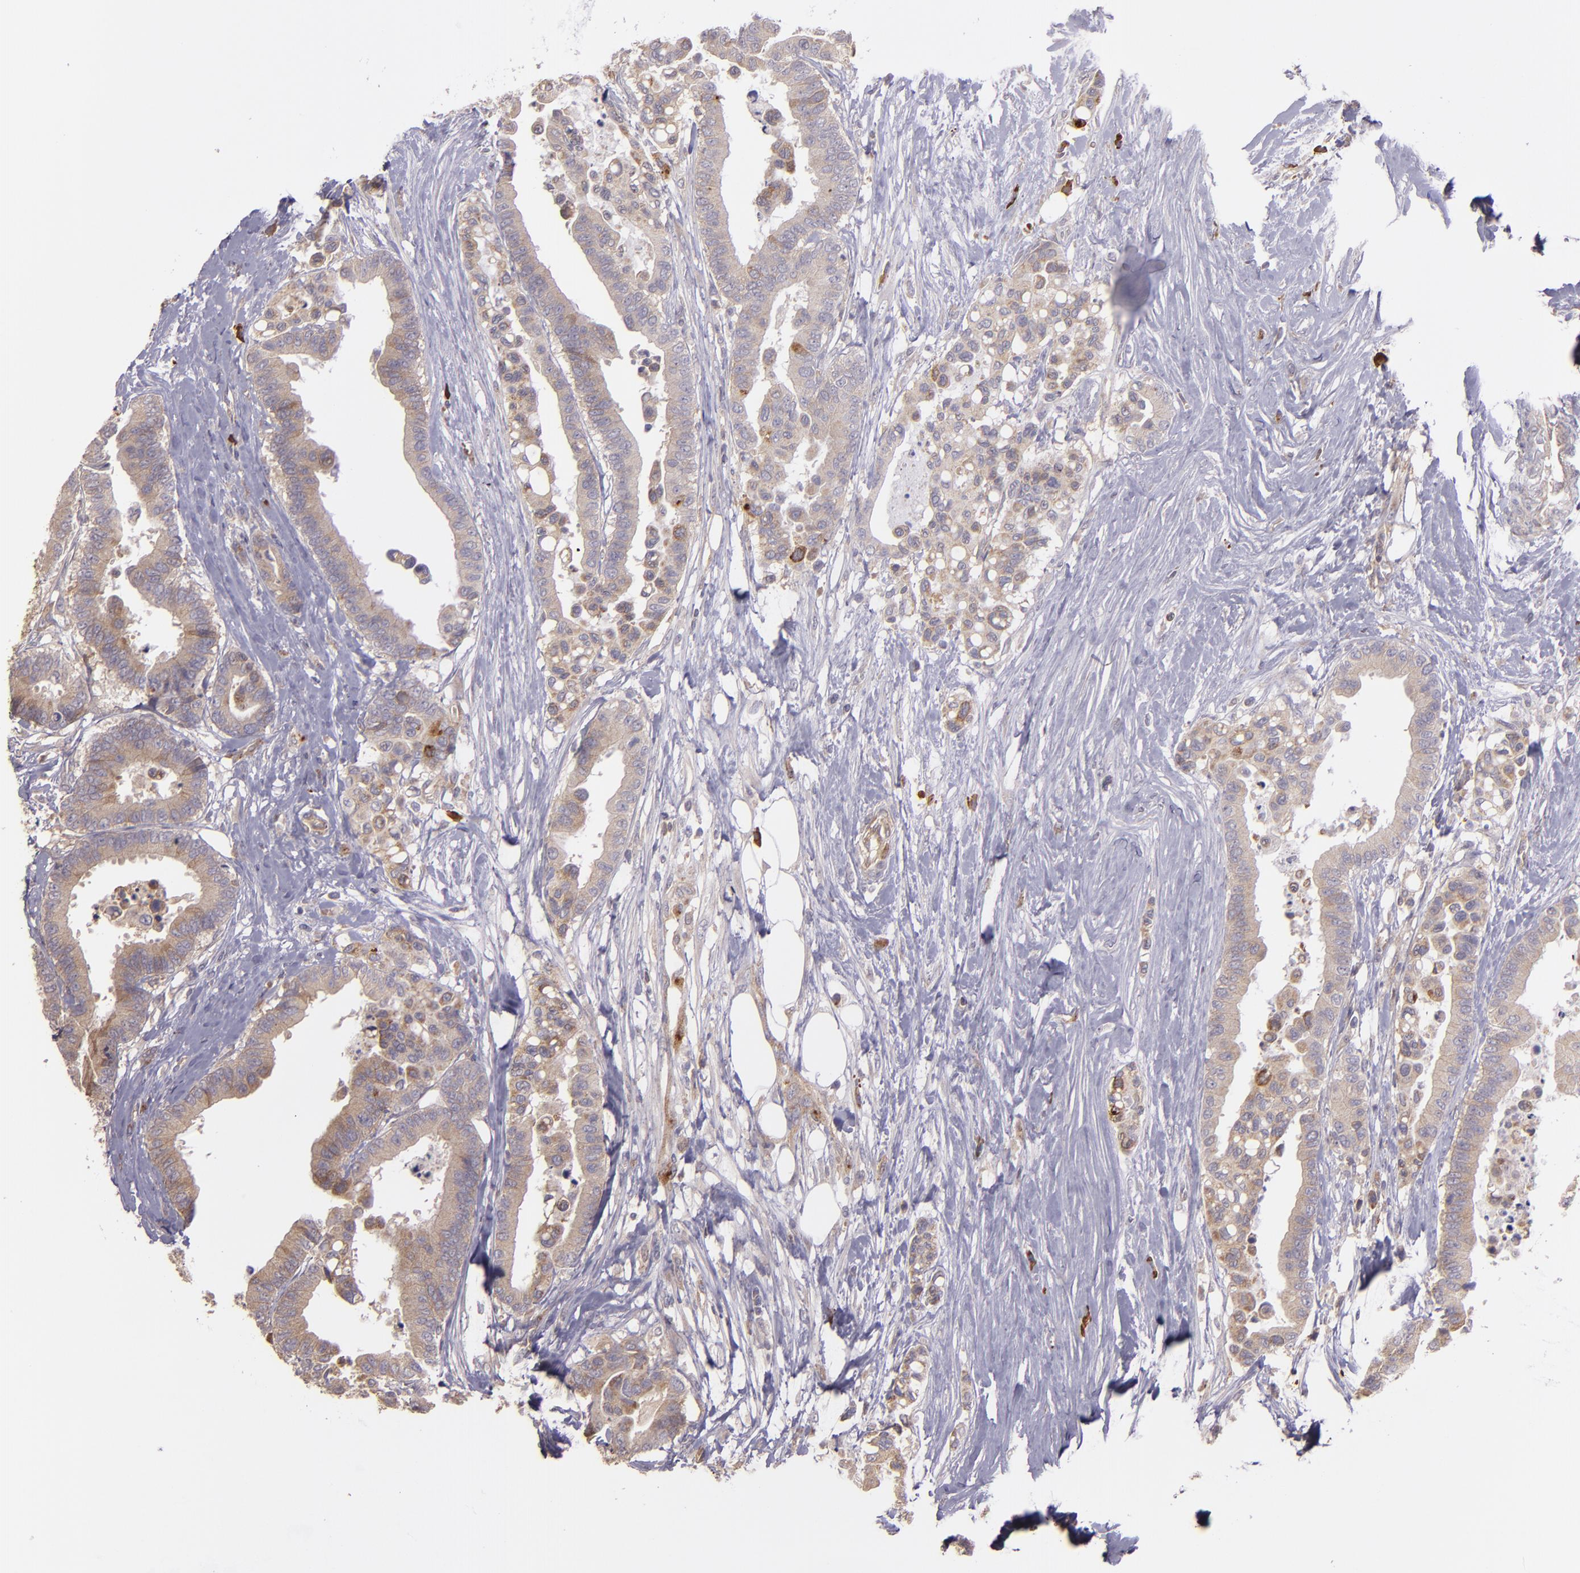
{"staining": {"intensity": "moderate", "quantity": ">75%", "location": "cytoplasmic/membranous"}, "tissue": "colorectal cancer", "cell_type": "Tumor cells", "image_type": "cancer", "snomed": [{"axis": "morphology", "description": "Adenocarcinoma, NOS"}, {"axis": "topography", "description": "Colon"}], "caption": "Immunohistochemical staining of human colorectal cancer displays medium levels of moderate cytoplasmic/membranous positivity in approximately >75% of tumor cells. The protein of interest is shown in brown color, while the nuclei are stained blue.", "gene": "ECE1", "patient": {"sex": "male", "age": 82}}